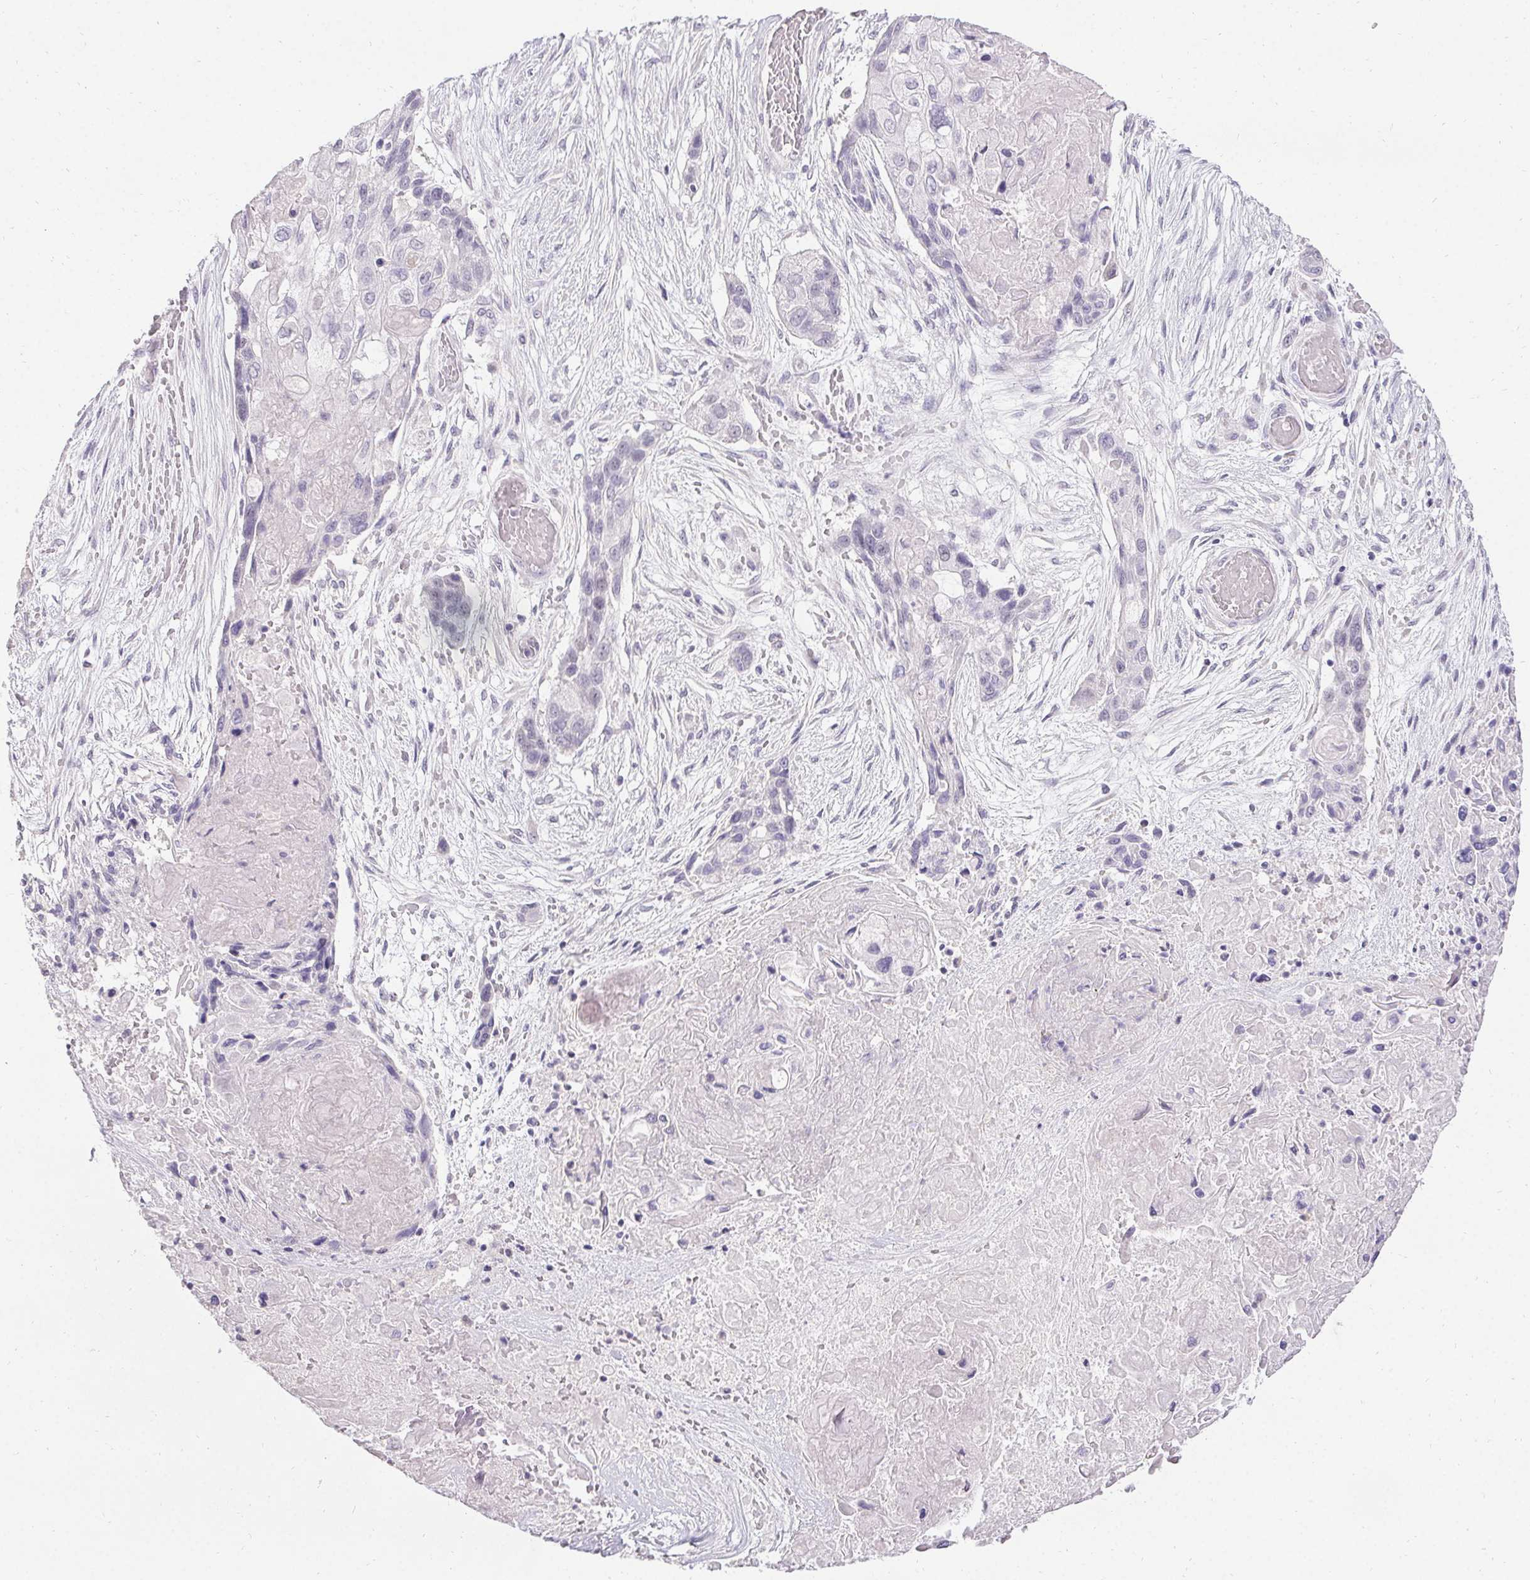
{"staining": {"intensity": "negative", "quantity": "none", "location": "none"}, "tissue": "lung cancer", "cell_type": "Tumor cells", "image_type": "cancer", "snomed": [{"axis": "morphology", "description": "Squamous cell carcinoma, NOS"}, {"axis": "topography", "description": "Lung"}], "caption": "Human squamous cell carcinoma (lung) stained for a protein using immunohistochemistry reveals no positivity in tumor cells.", "gene": "PMEL", "patient": {"sex": "male", "age": 69}}